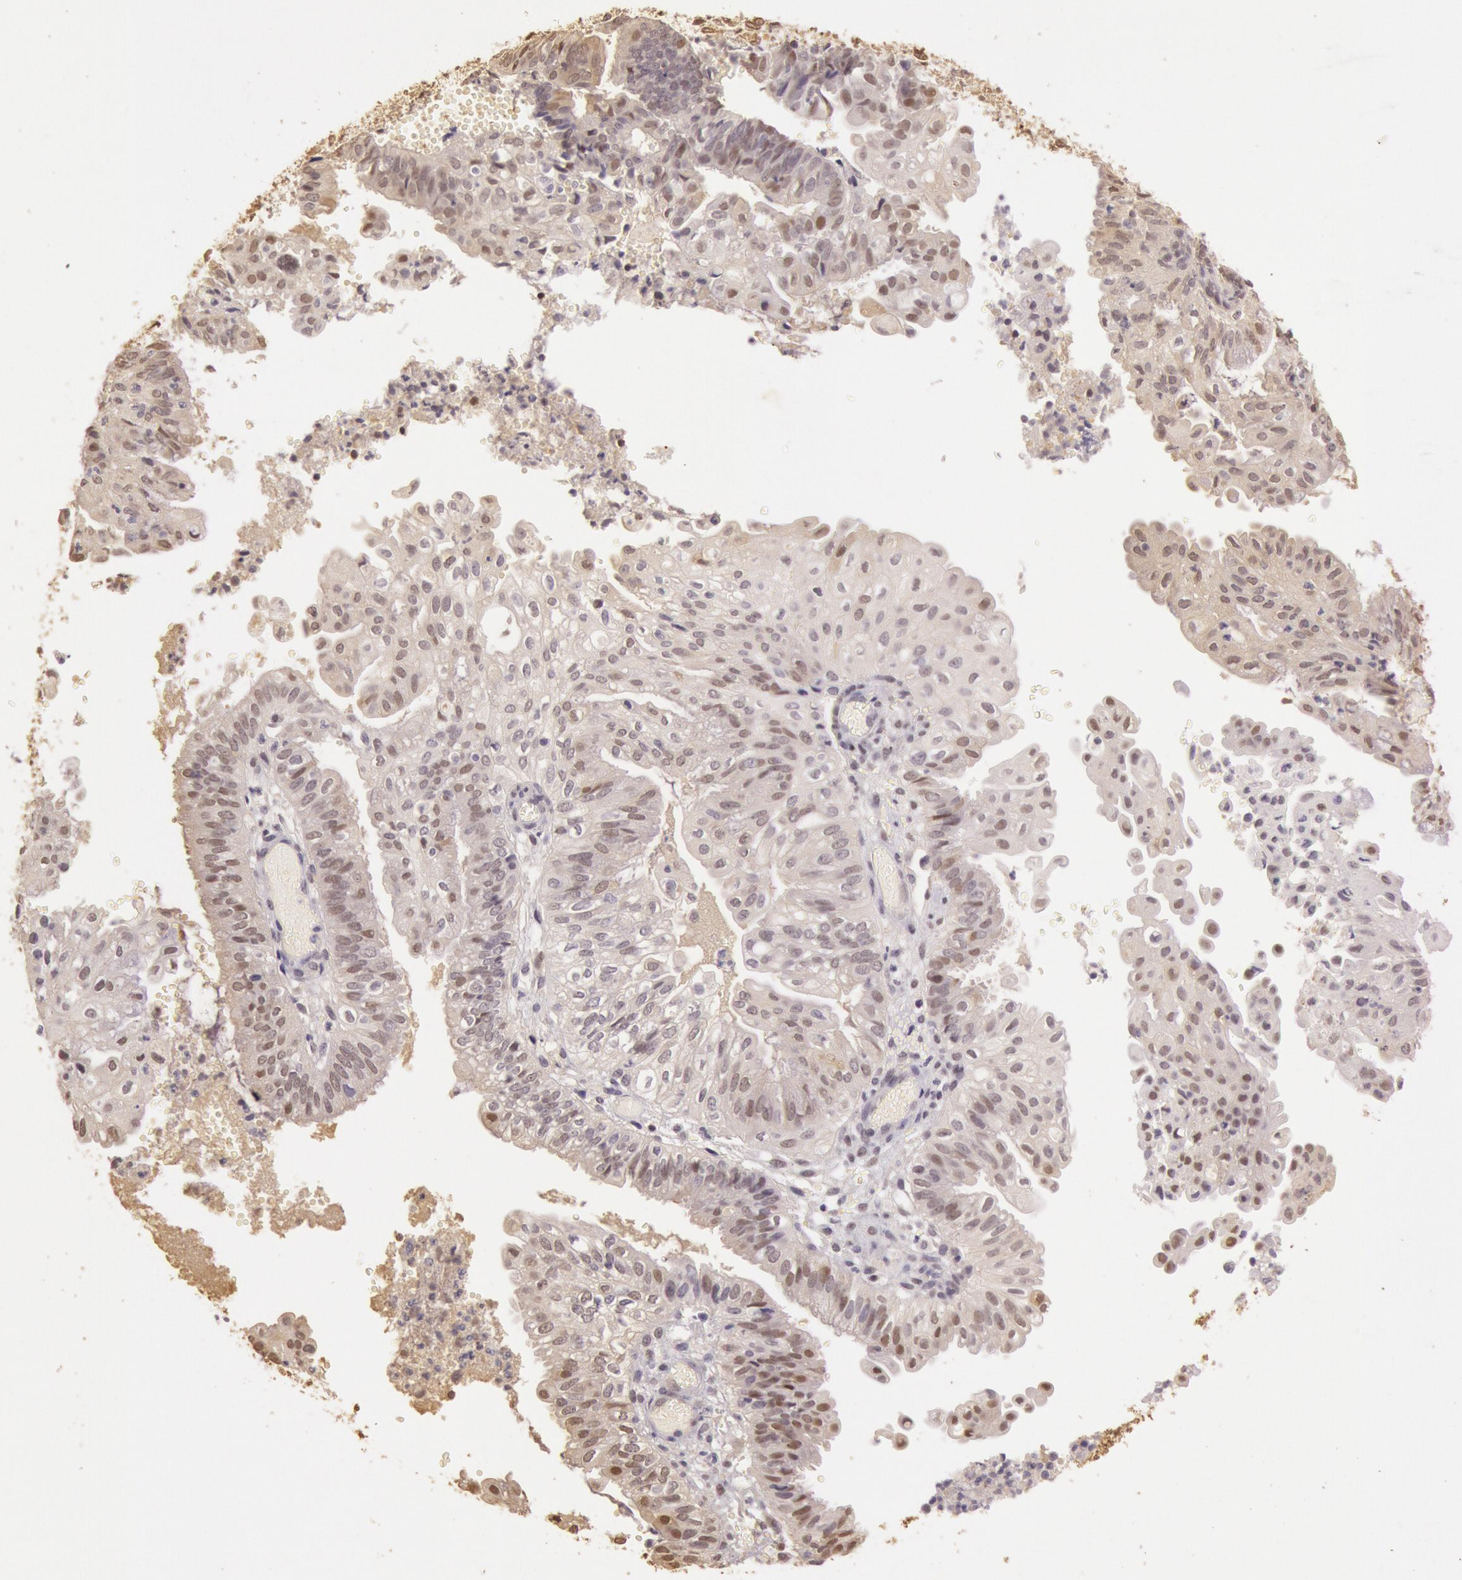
{"staining": {"intensity": "weak", "quantity": ">75%", "location": "cytoplasmic/membranous,nuclear"}, "tissue": "endometrial cancer", "cell_type": "Tumor cells", "image_type": "cancer", "snomed": [{"axis": "morphology", "description": "Adenocarcinoma, NOS"}, {"axis": "topography", "description": "Endometrium"}], "caption": "A histopathology image showing weak cytoplasmic/membranous and nuclear positivity in about >75% of tumor cells in adenocarcinoma (endometrial), as visualized by brown immunohistochemical staining.", "gene": "SOD1", "patient": {"sex": "female", "age": 55}}